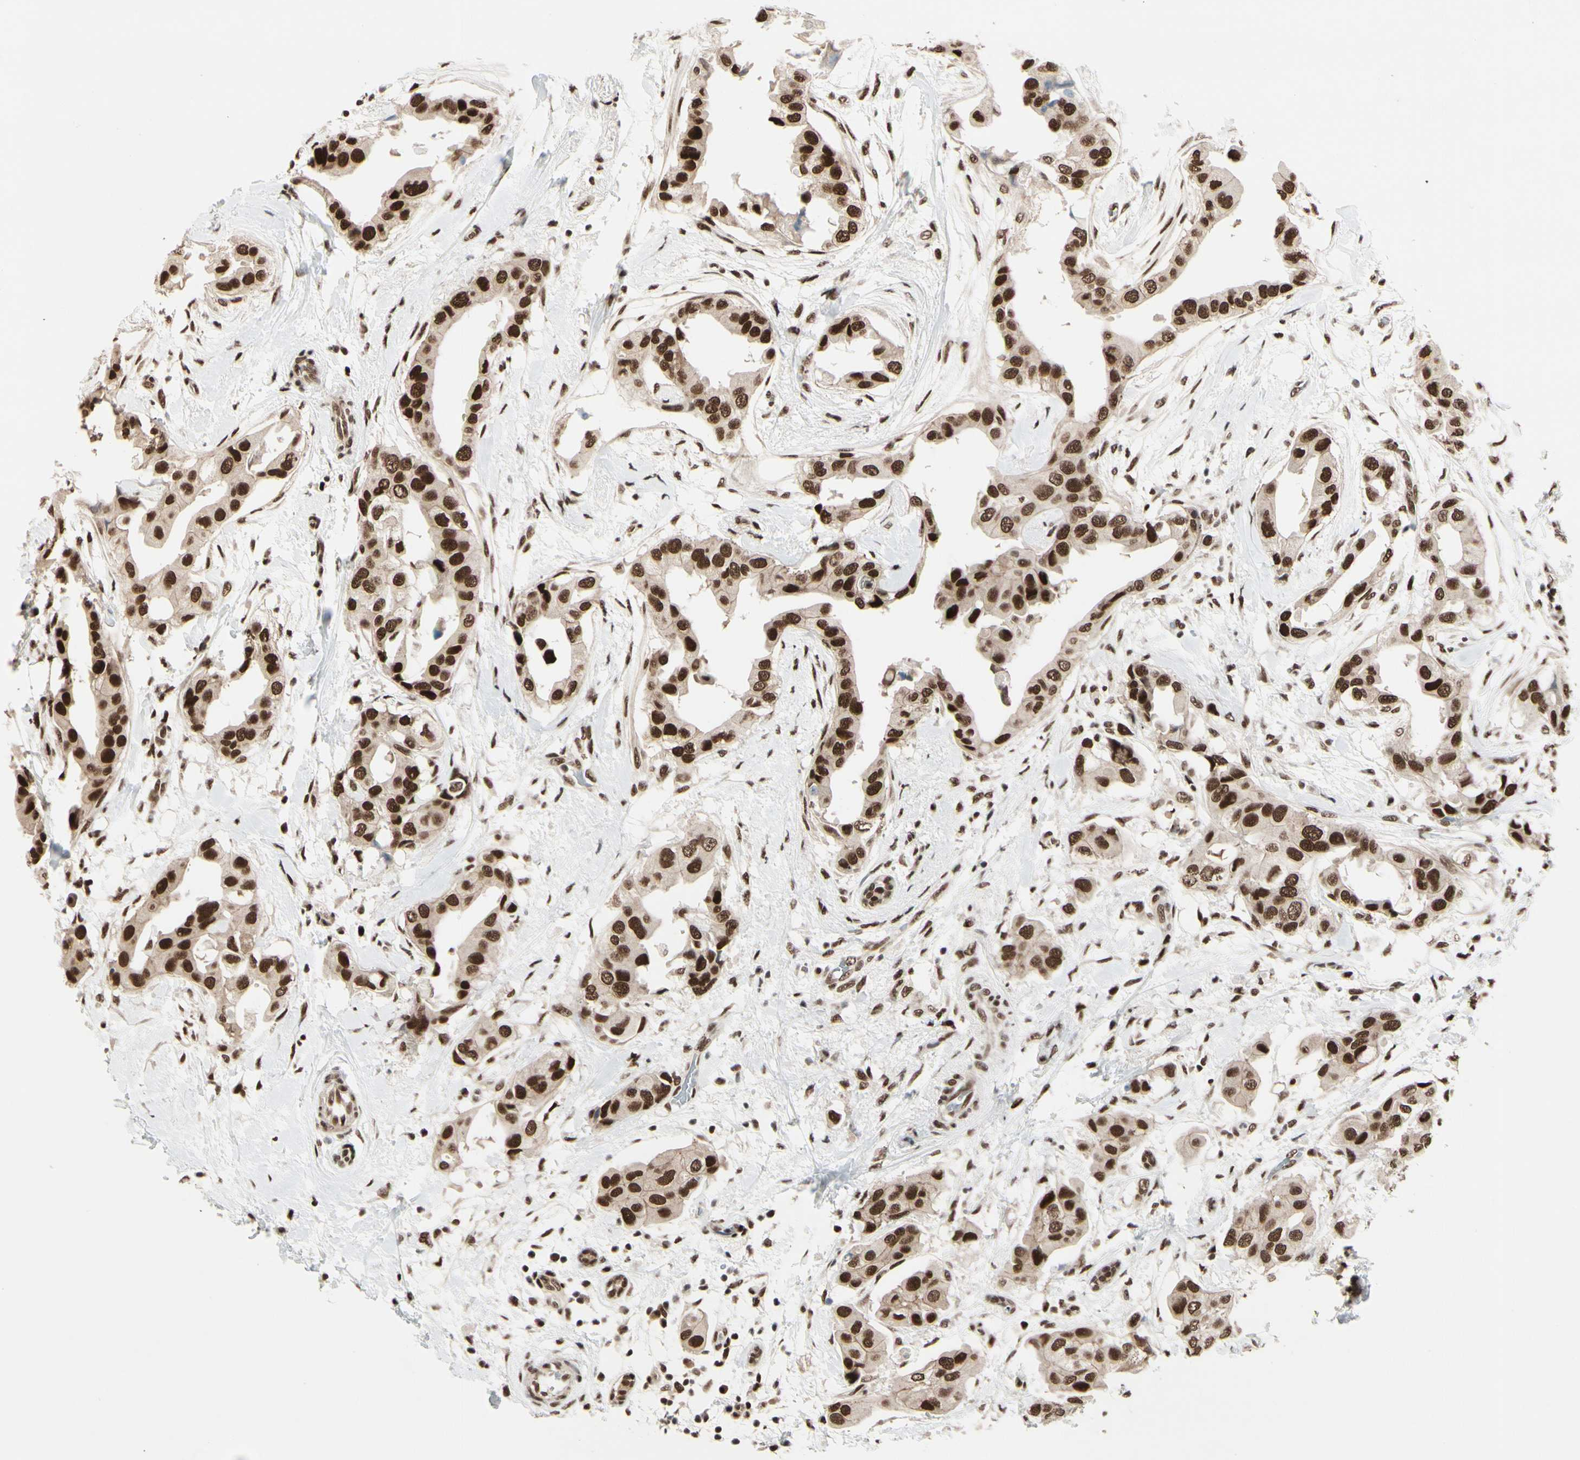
{"staining": {"intensity": "strong", "quantity": ">75%", "location": "nuclear"}, "tissue": "breast cancer", "cell_type": "Tumor cells", "image_type": "cancer", "snomed": [{"axis": "morphology", "description": "Duct carcinoma"}, {"axis": "topography", "description": "Breast"}], "caption": "Immunohistochemistry (IHC) staining of breast intraductal carcinoma, which exhibits high levels of strong nuclear staining in approximately >75% of tumor cells indicating strong nuclear protein expression. The staining was performed using DAB (brown) for protein detection and nuclei were counterstained in hematoxylin (blue).", "gene": "CHAMP1", "patient": {"sex": "female", "age": 40}}